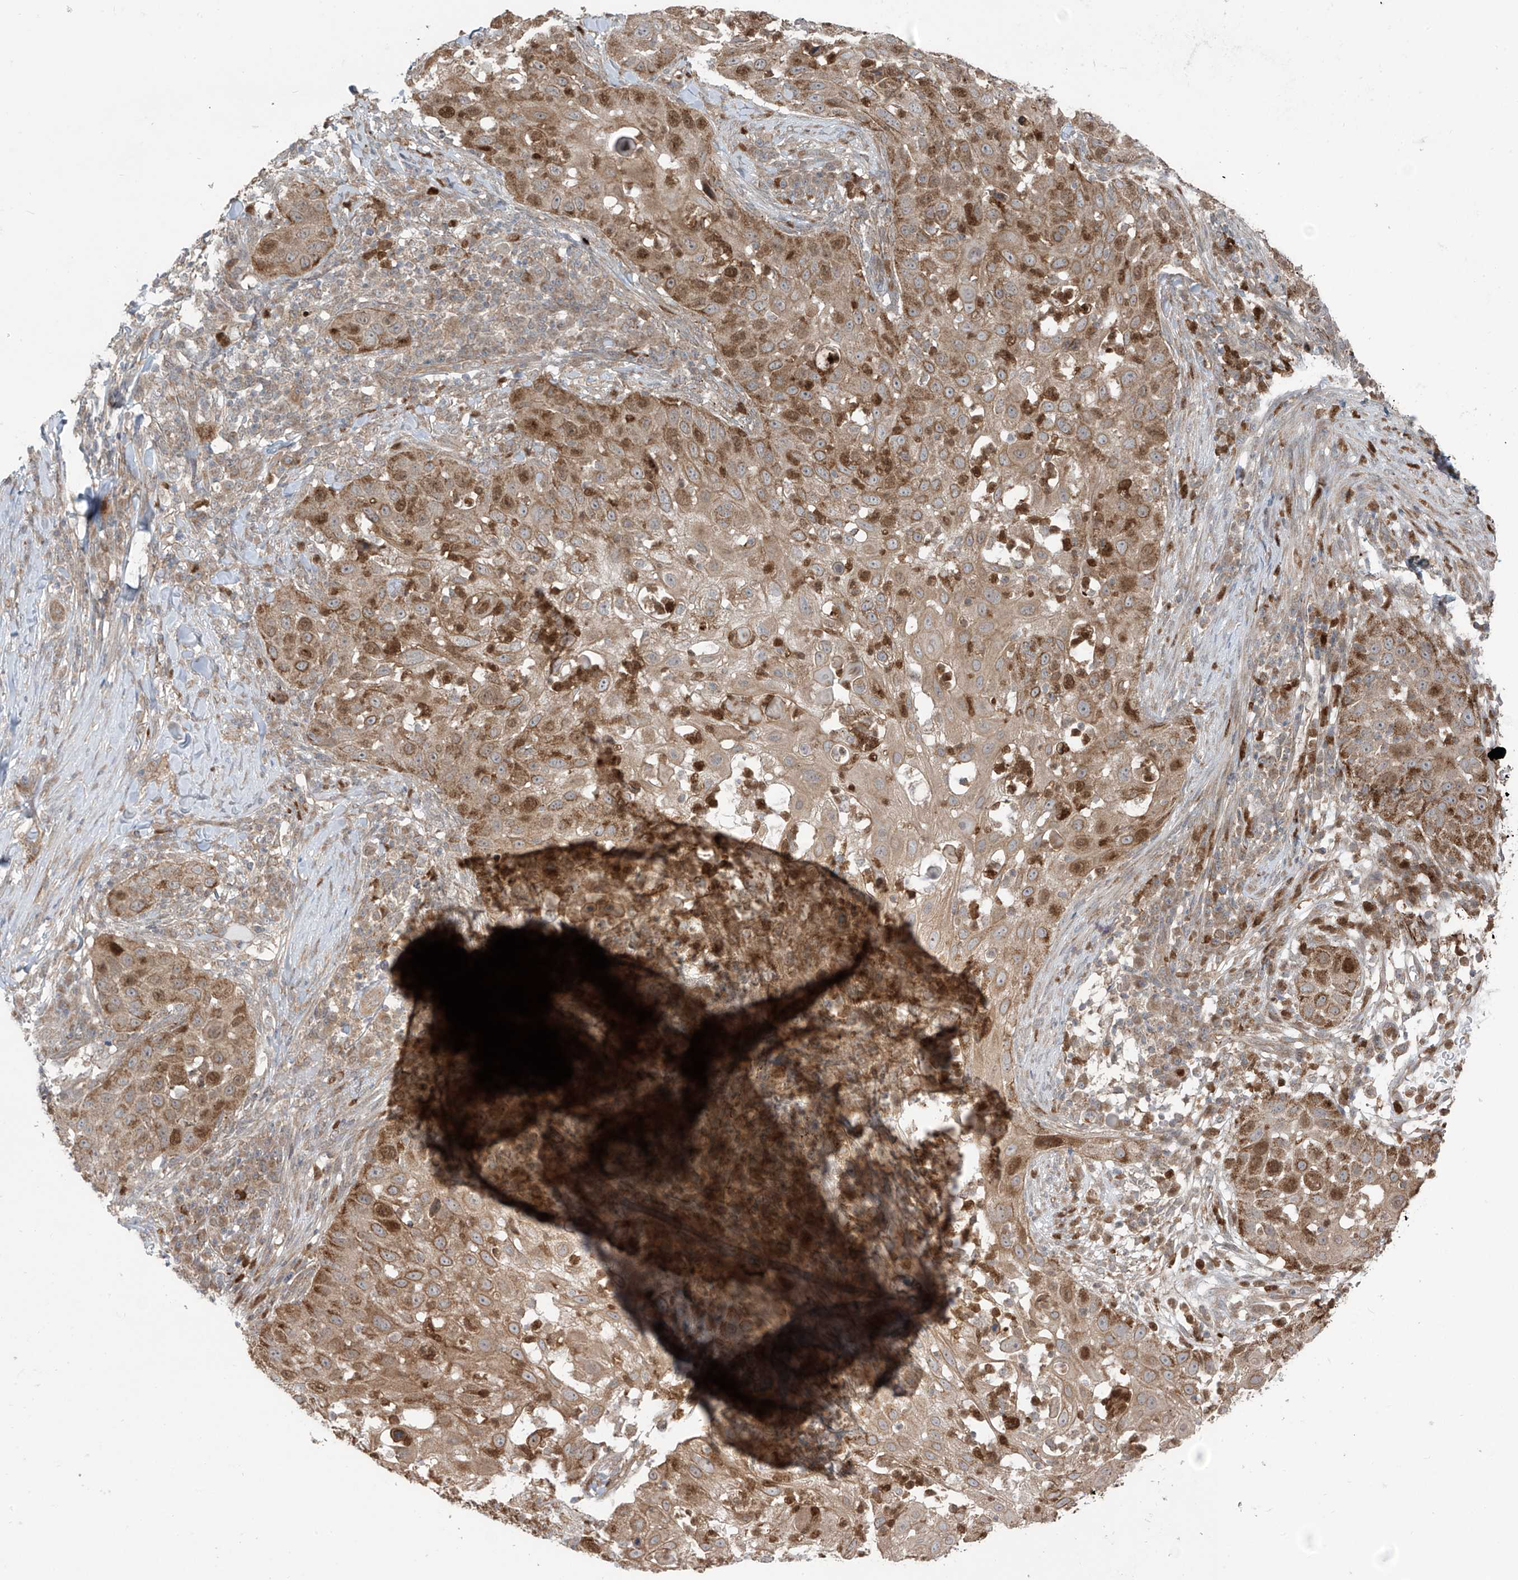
{"staining": {"intensity": "moderate", "quantity": ">75%", "location": "cytoplasmic/membranous"}, "tissue": "skin cancer", "cell_type": "Tumor cells", "image_type": "cancer", "snomed": [{"axis": "morphology", "description": "Squamous cell carcinoma, NOS"}, {"axis": "topography", "description": "Skin"}], "caption": "A histopathology image showing moderate cytoplasmic/membranous positivity in approximately >75% of tumor cells in skin cancer, as visualized by brown immunohistochemical staining.", "gene": "PDE11A", "patient": {"sex": "female", "age": 44}}